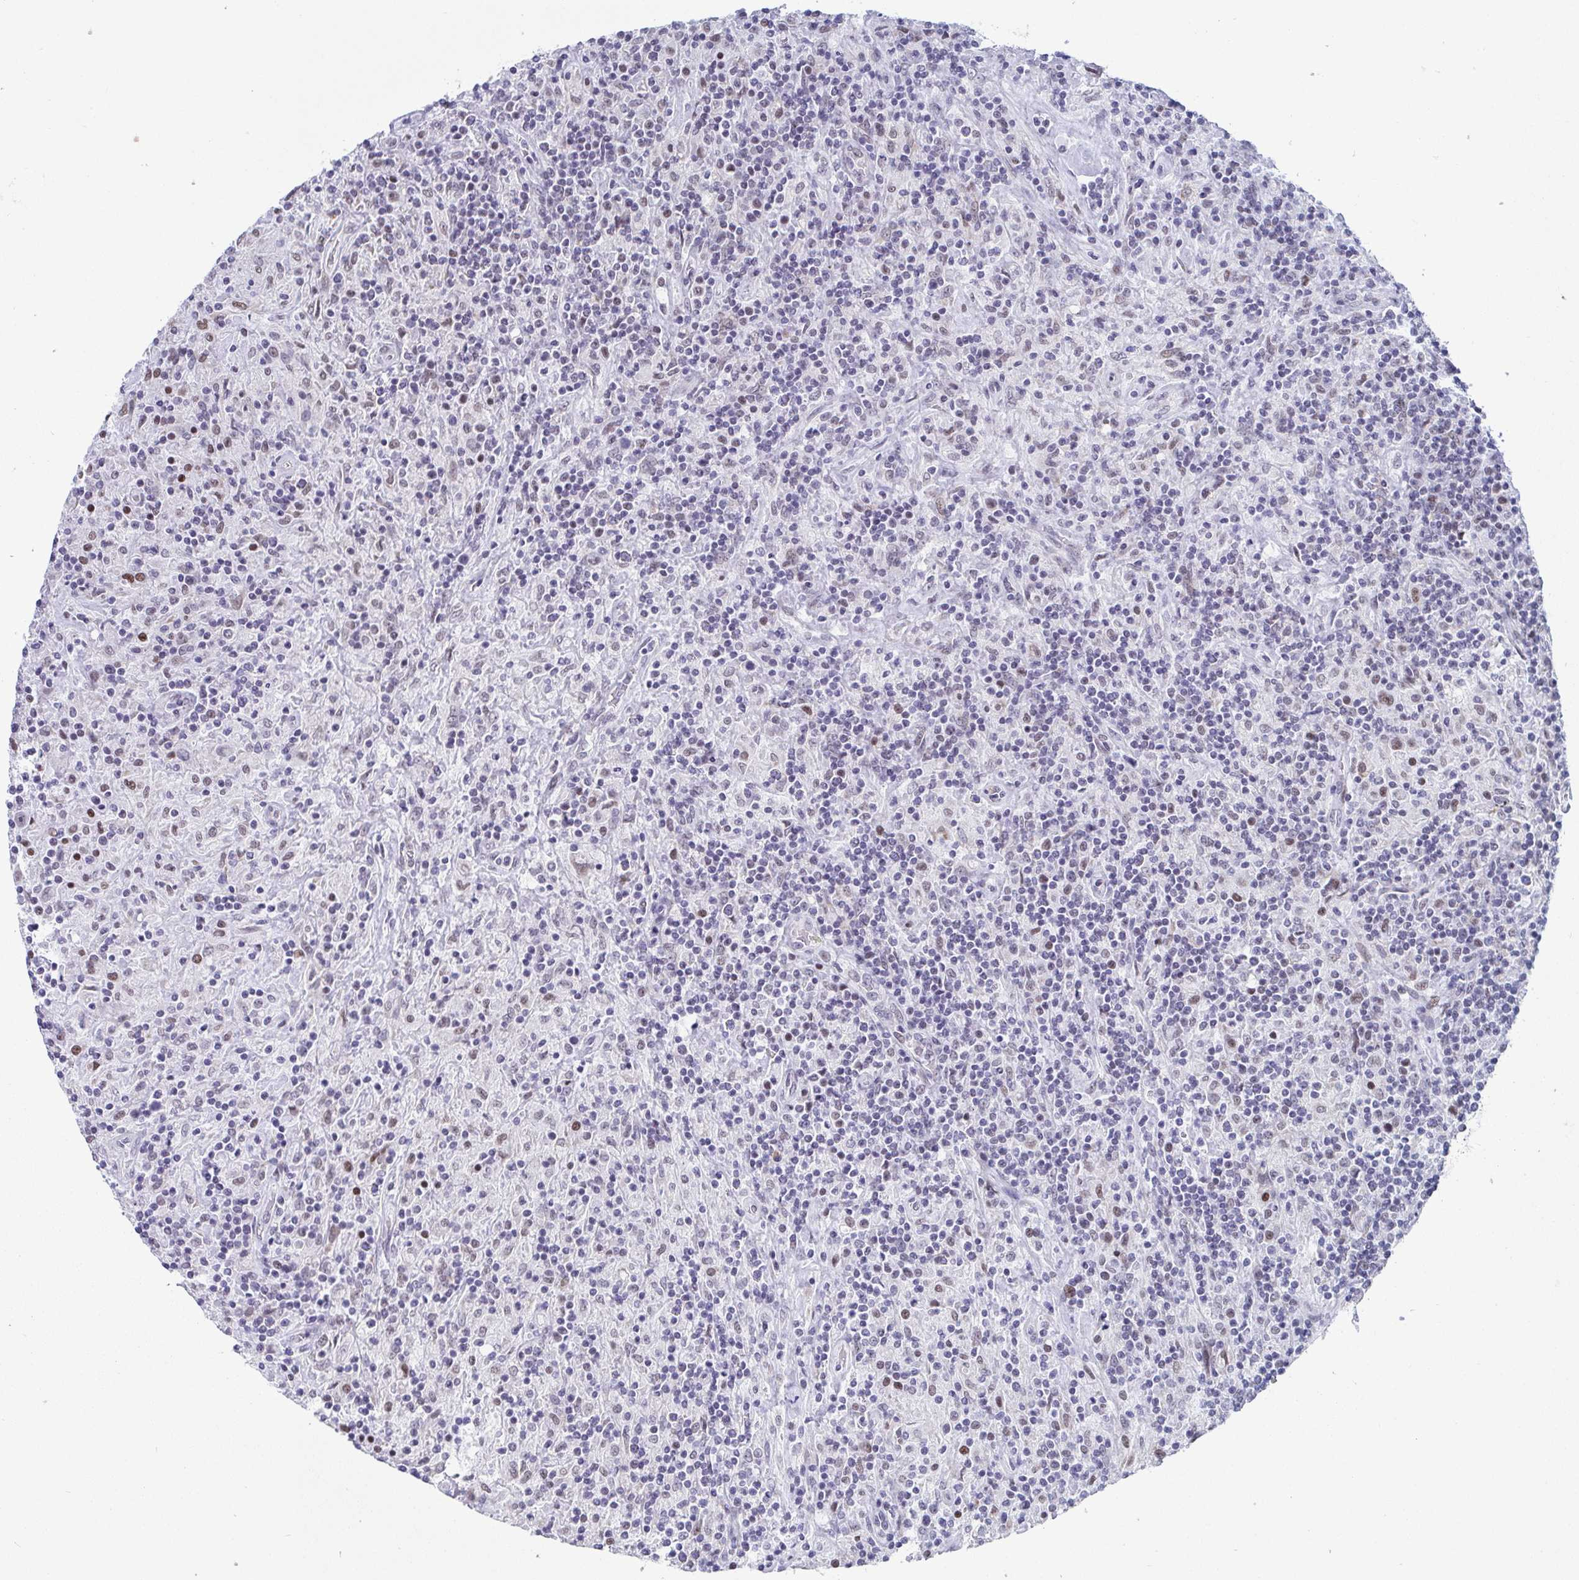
{"staining": {"intensity": "weak", "quantity": ">75%", "location": "nuclear"}, "tissue": "lymphoma", "cell_type": "Tumor cells", "image_type": "cancer", "snomed": [{"axis": "morphology", "description": "Hodgkin's disease, NOS"}, {"axis": "topography", "description": "Lymph node"}], "caption": "Immunohistochemistry (IHC) histopathology image of lymphoma stained for a protein (brown), which demonstrates low levels of weak nuclear staining in approximately >75% of tumor cells.", "gene": "WDR72", "patient": {"sex": "male", "age": 70}}